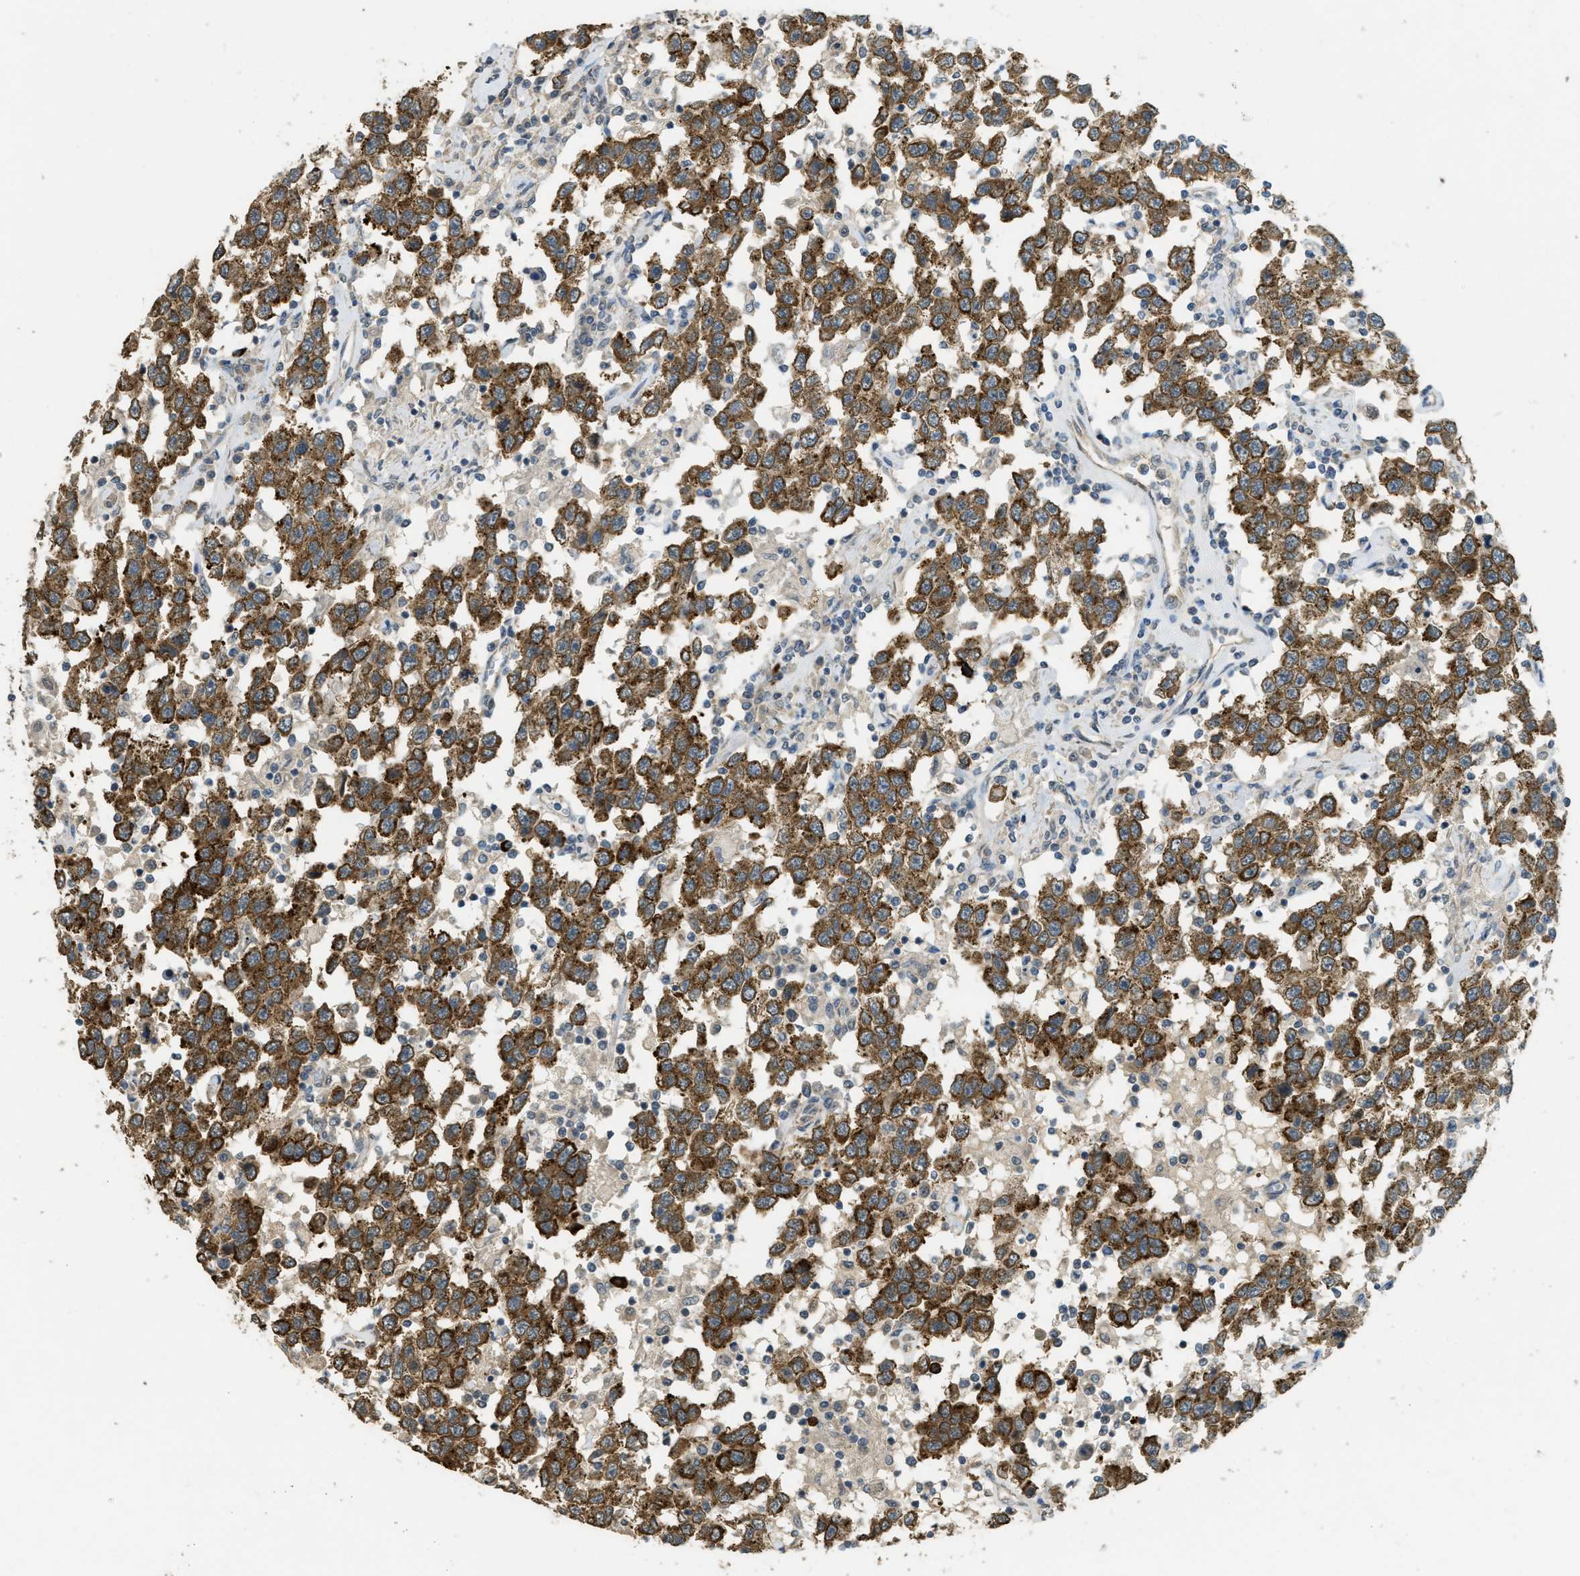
{"staining": {"intensity": "moderate", "quantity": ">75%", "location": "cytoplasmic/membranous"}, "tissue": "testis cancer", "cell_type": "Tumor cells", "image_type": "cancer", "snomed": [{"axis": "morphology", "description": "Seminoma, NOS"}, {"axis": "topography", "description": "Testis"}], "caption": "Testis cancer (seminoma) tissue reveals moderate cytoplasmic/membranous staining in approximately >75% of tumor cells", "gene": "IGF2BP2", "patient": {"sex": "male", "age": 41}}